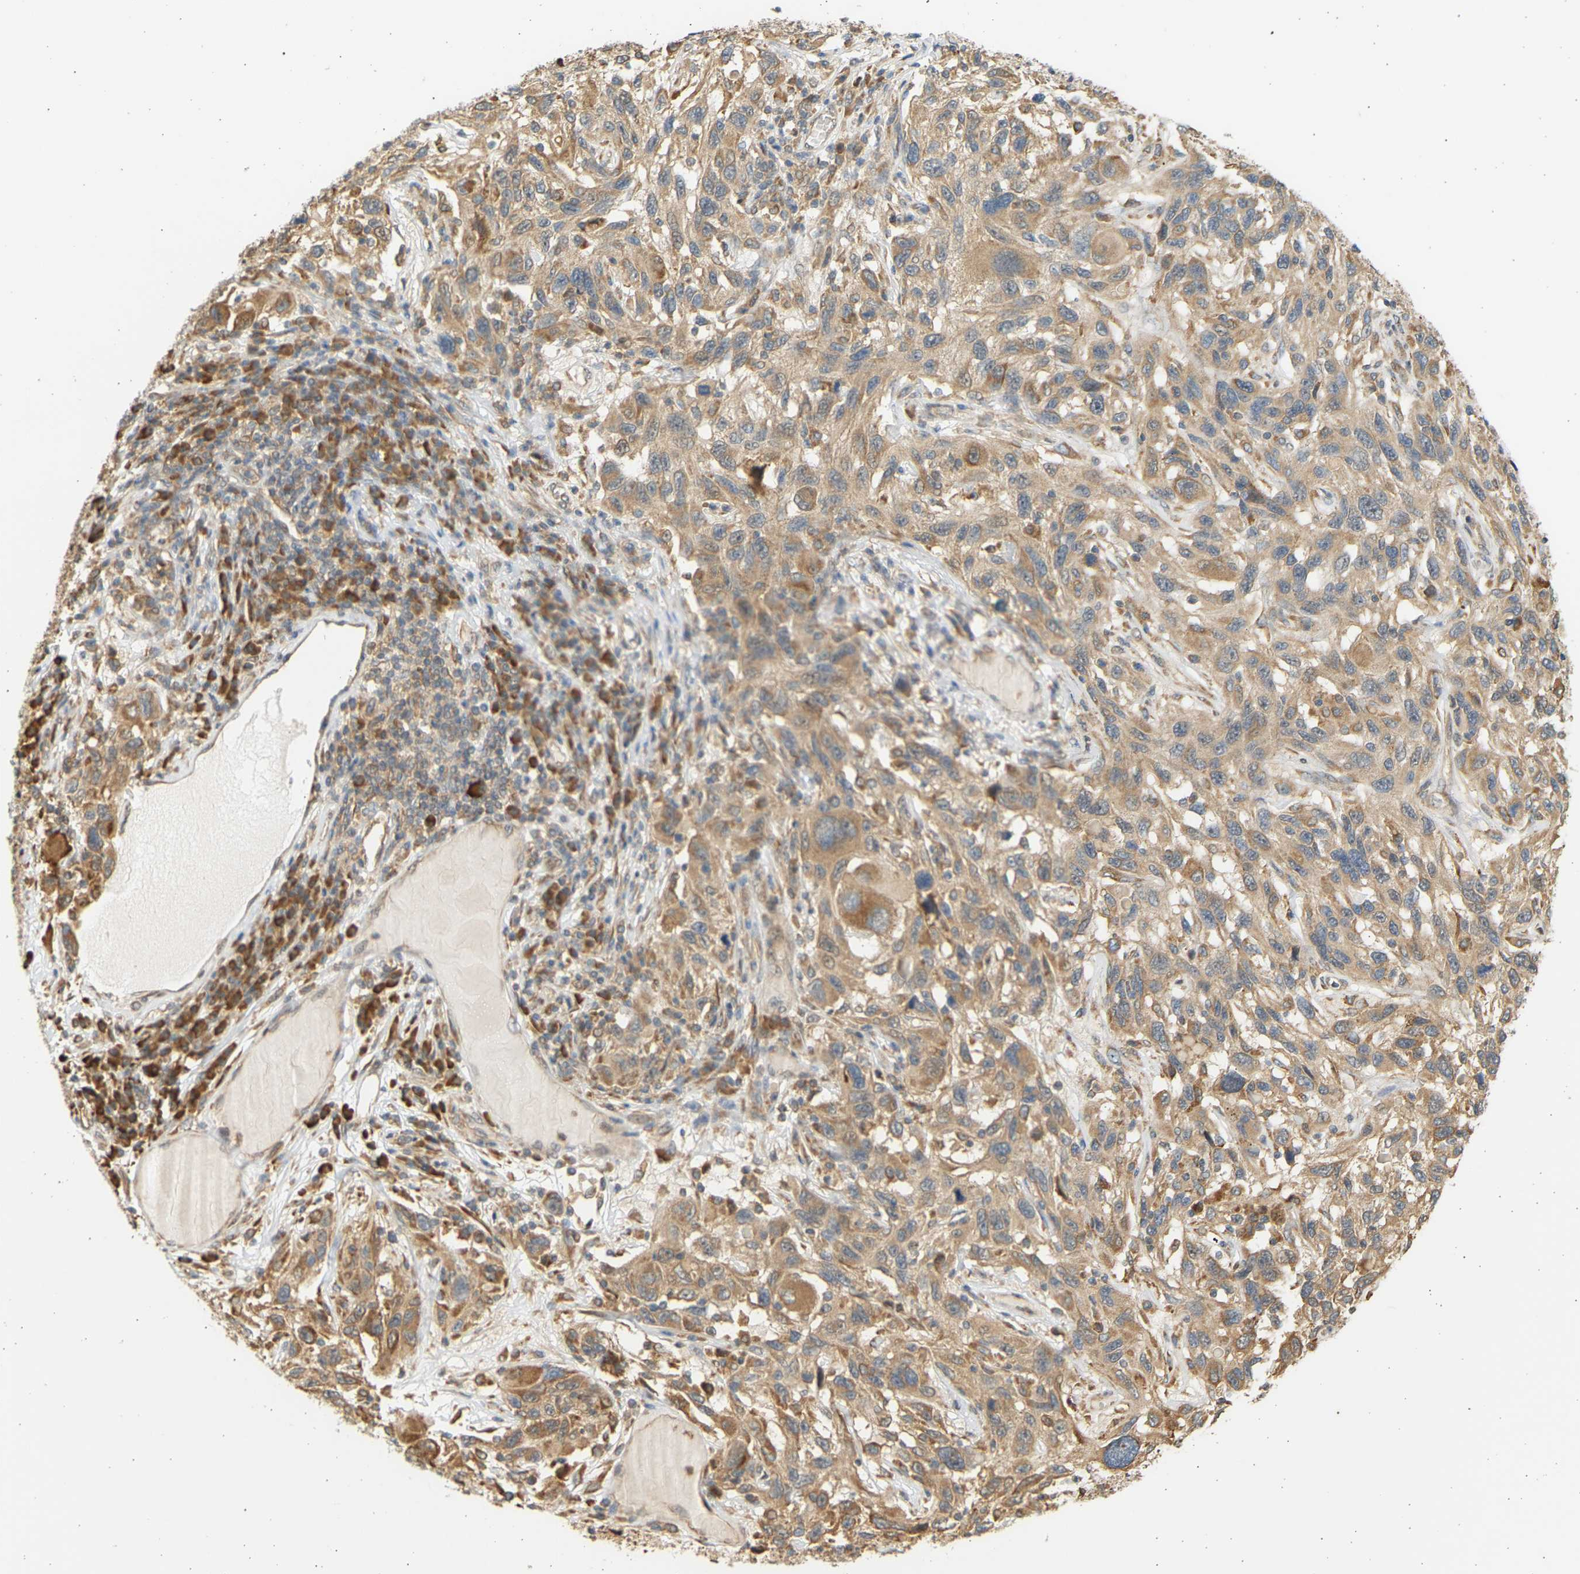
{"staining": {"intensity": "weak", "quantity": ">75%", "location": "cytoplasmic/membranous"}, "tissue": "melanoma", "cell_type": "Tumor cells", "image_type": "cancer", "snomed": [{"axis": "morphology", "description": "Malignant melanoma, NOS"}, {"axis": "topography", "description": "Skin"}], "caption": "Weak cytoplasmic/membranous protein expression is seen in approximately >75% of tumor cells in malignant melanoma. The protein of interest is shown in brown color, while the nuclei are stained blue.", "gene": "B4GALT6", "patient": {"sex": "male", "age": 53}}